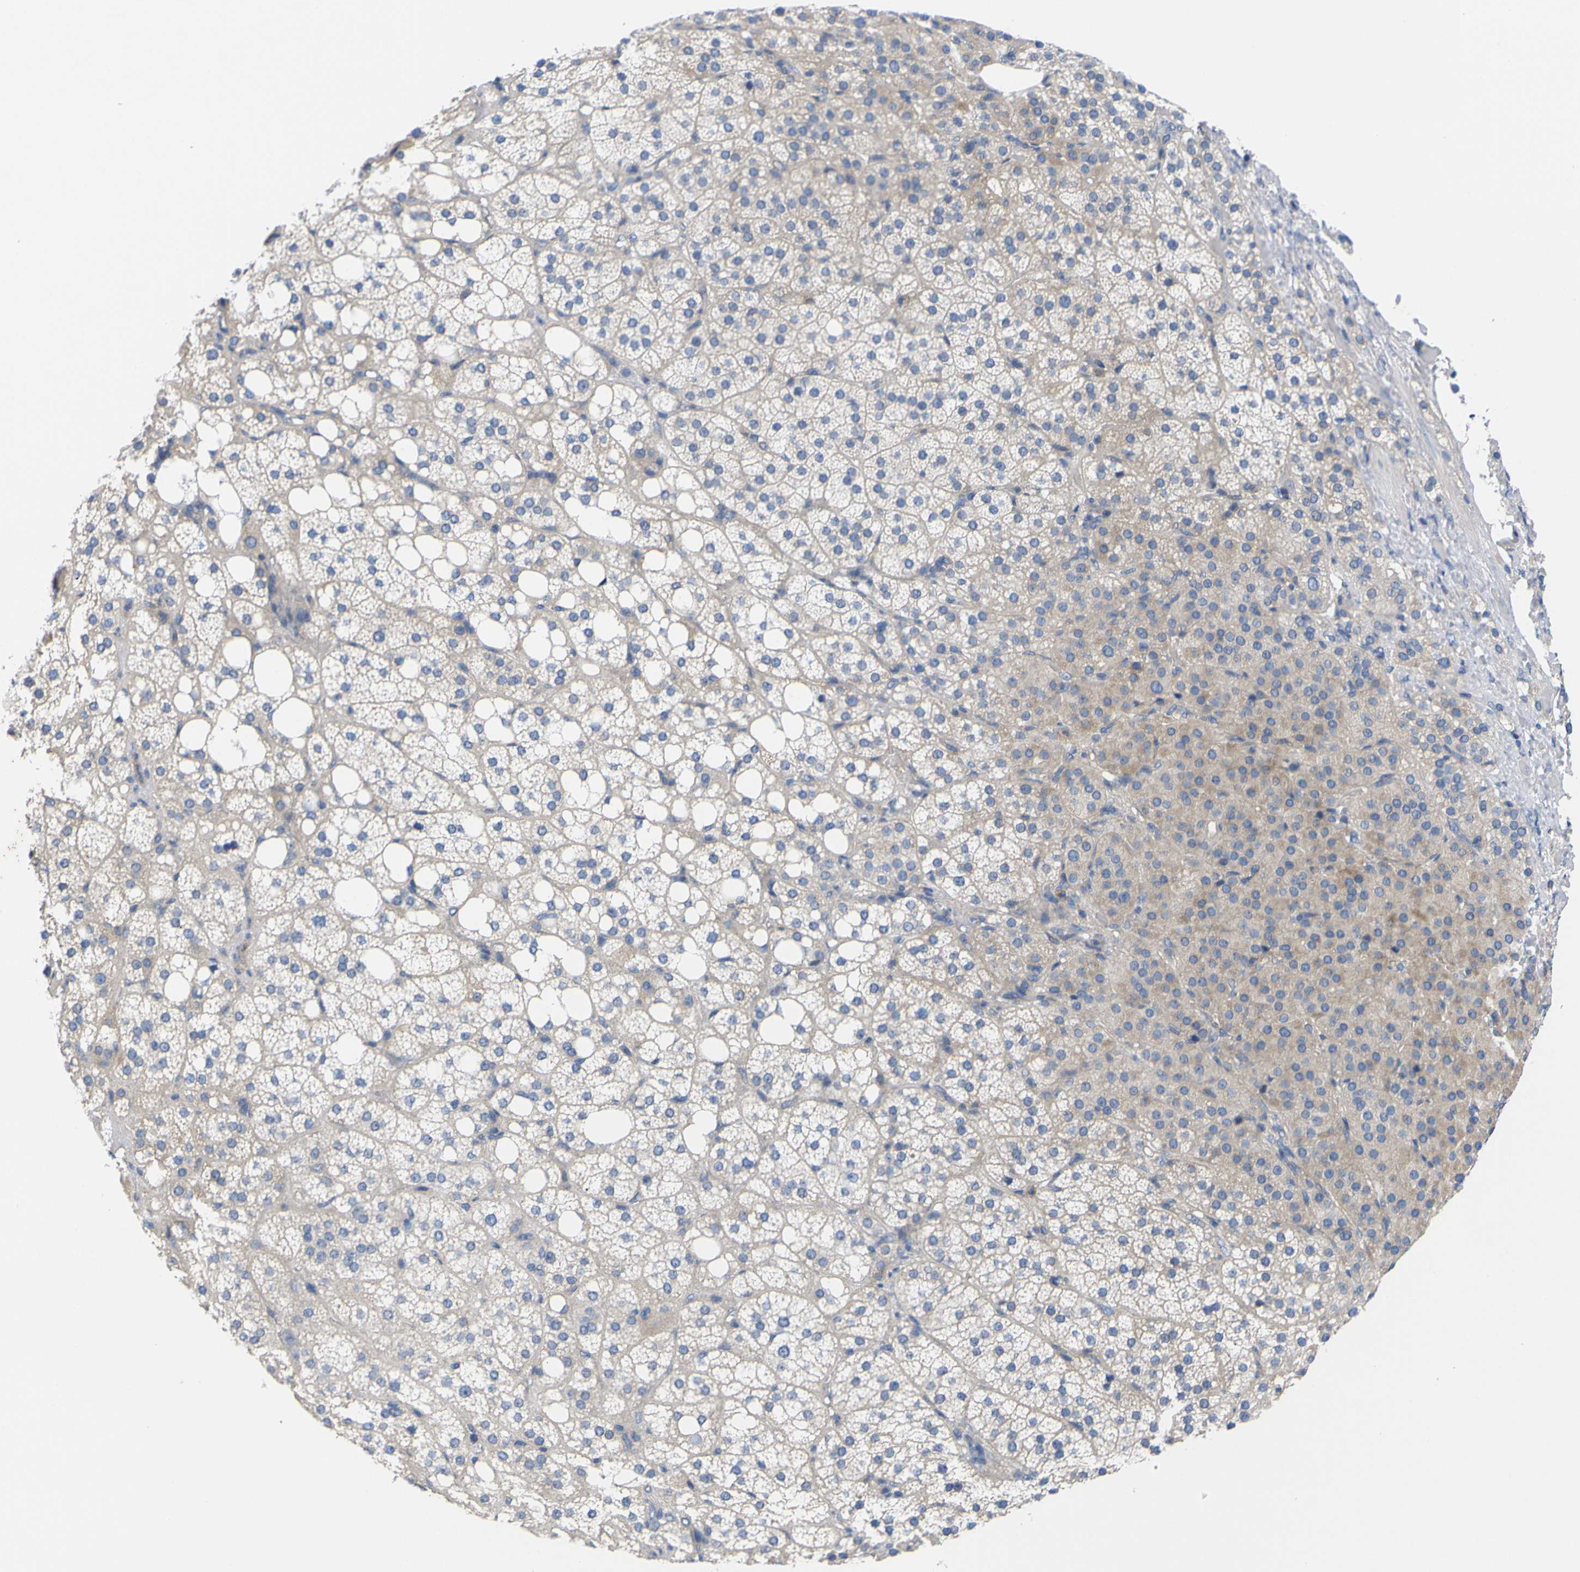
{"staining": {"intensity": "weak", "quantity": "25%-75%", "location": "cytoplasmic/membranous"}, "tissue": "adrenal gland", "cell_type": "Glandular cells", "image_type": "normal", "snomed": [{"axis": "morphology", "description": "Normal tissue, NOS"}, {"axis": "topography", "description": "Adrenal gland"}], "caption": "A low amount of weak cytoplasmic/membranous staining is appreciated in about 25%-75% of glandular cells in benign adrenal gland. (DAB = brown stain, brightfield microscopy at high magnification).", "gene": "USH1C", "patient": {"sex": "female", "age": 59}}